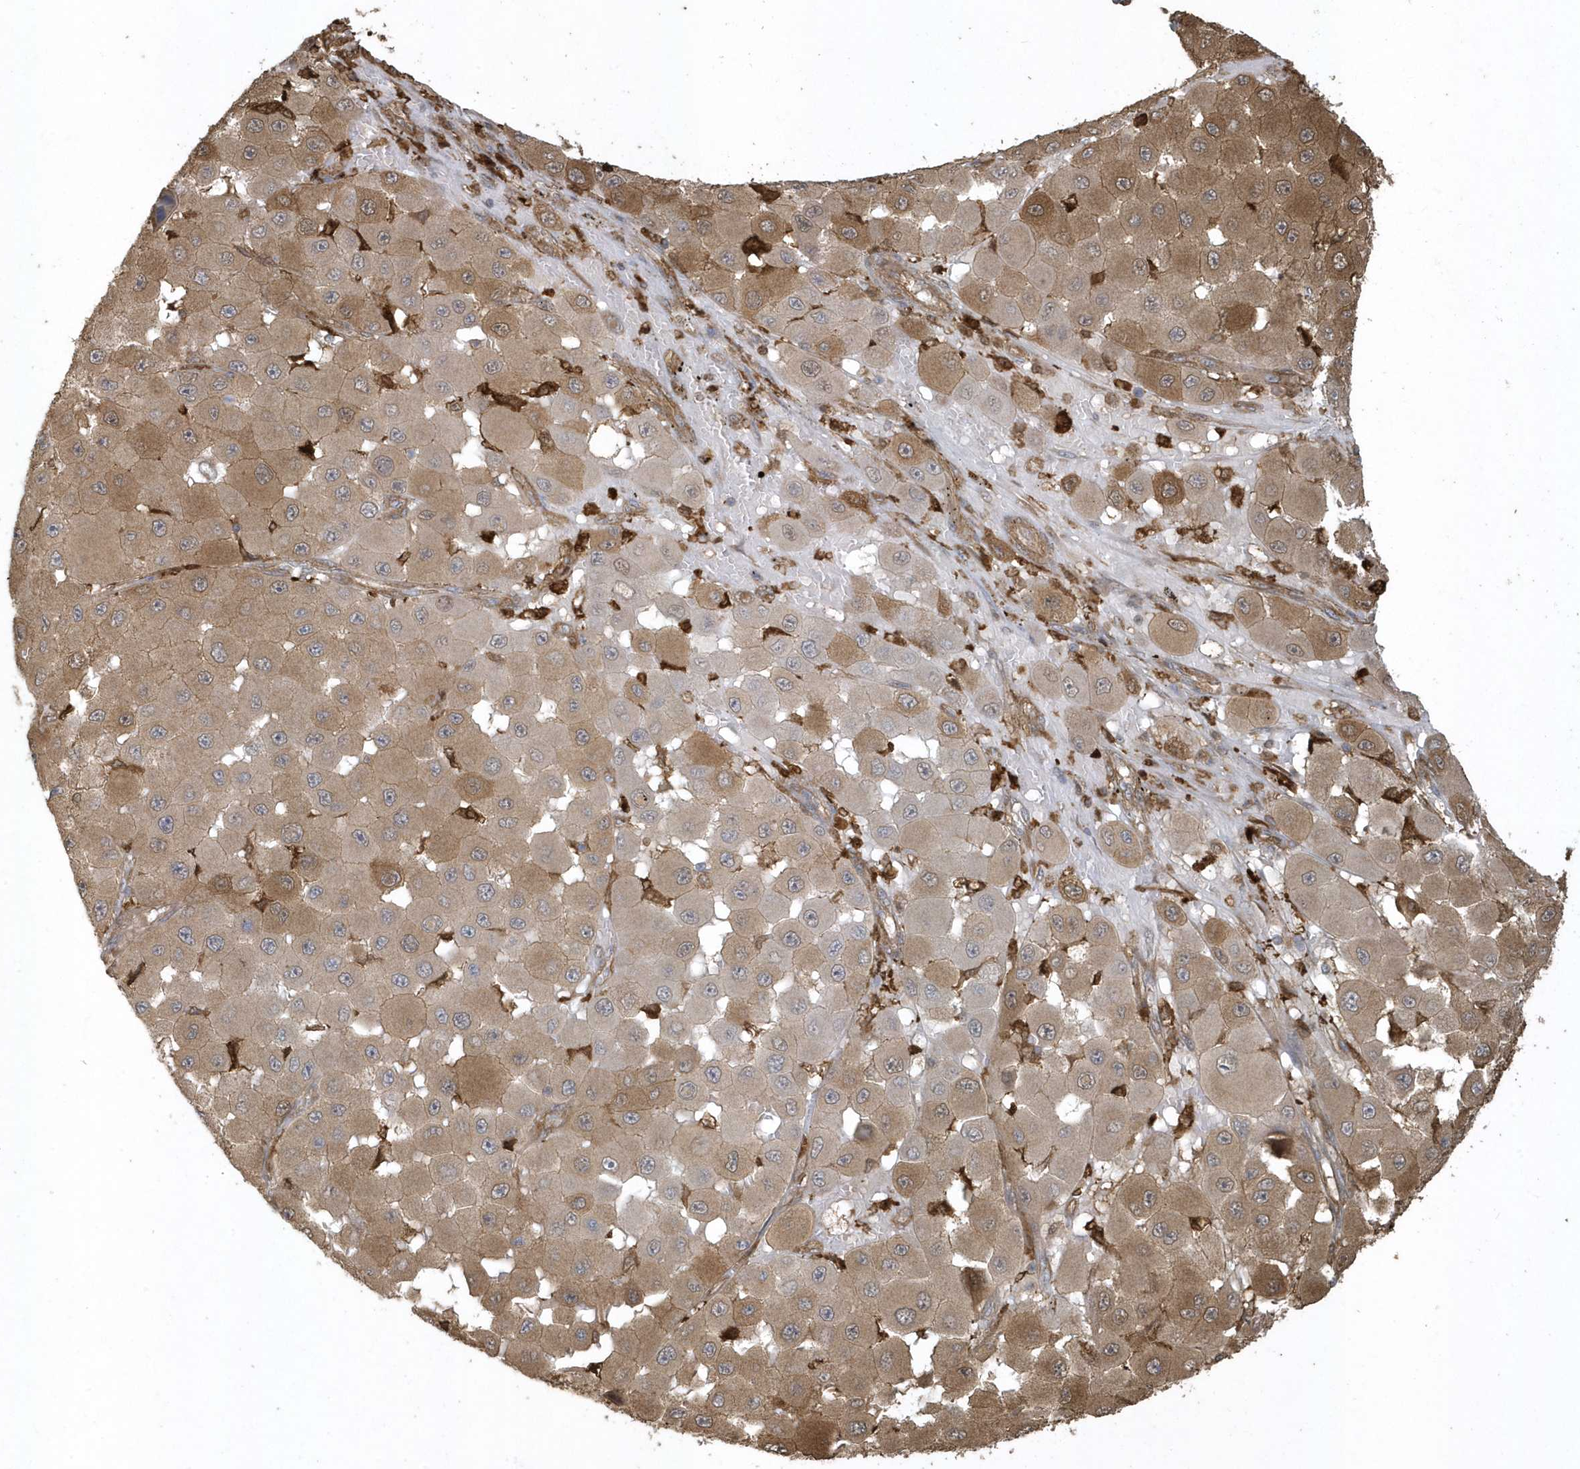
{"staining": {"intensity": "moderate", "quantity": ">75%", "location": "cytoplasmic/membranous"}, "tissue": "melanoma", "cell_type": "Tumor cells", "image_type": "cancer", "snomed": [{"axis": "morphology", "description": "Malignant melanoma, NOS"}, {"axis": "topography", "description": "Skin"}], "caption": "Brown immunohistochemical staining in malignant melanoma shows moderate cytoplasmic/membranous expression in about >75% of tumor cells. The staining was performed using DAB, with brown indicating positive protein expression. Nuclei are stained blue with hematoxylin.", "gene": "HNMT", "patient": {"sex": "female", "age": 81}}